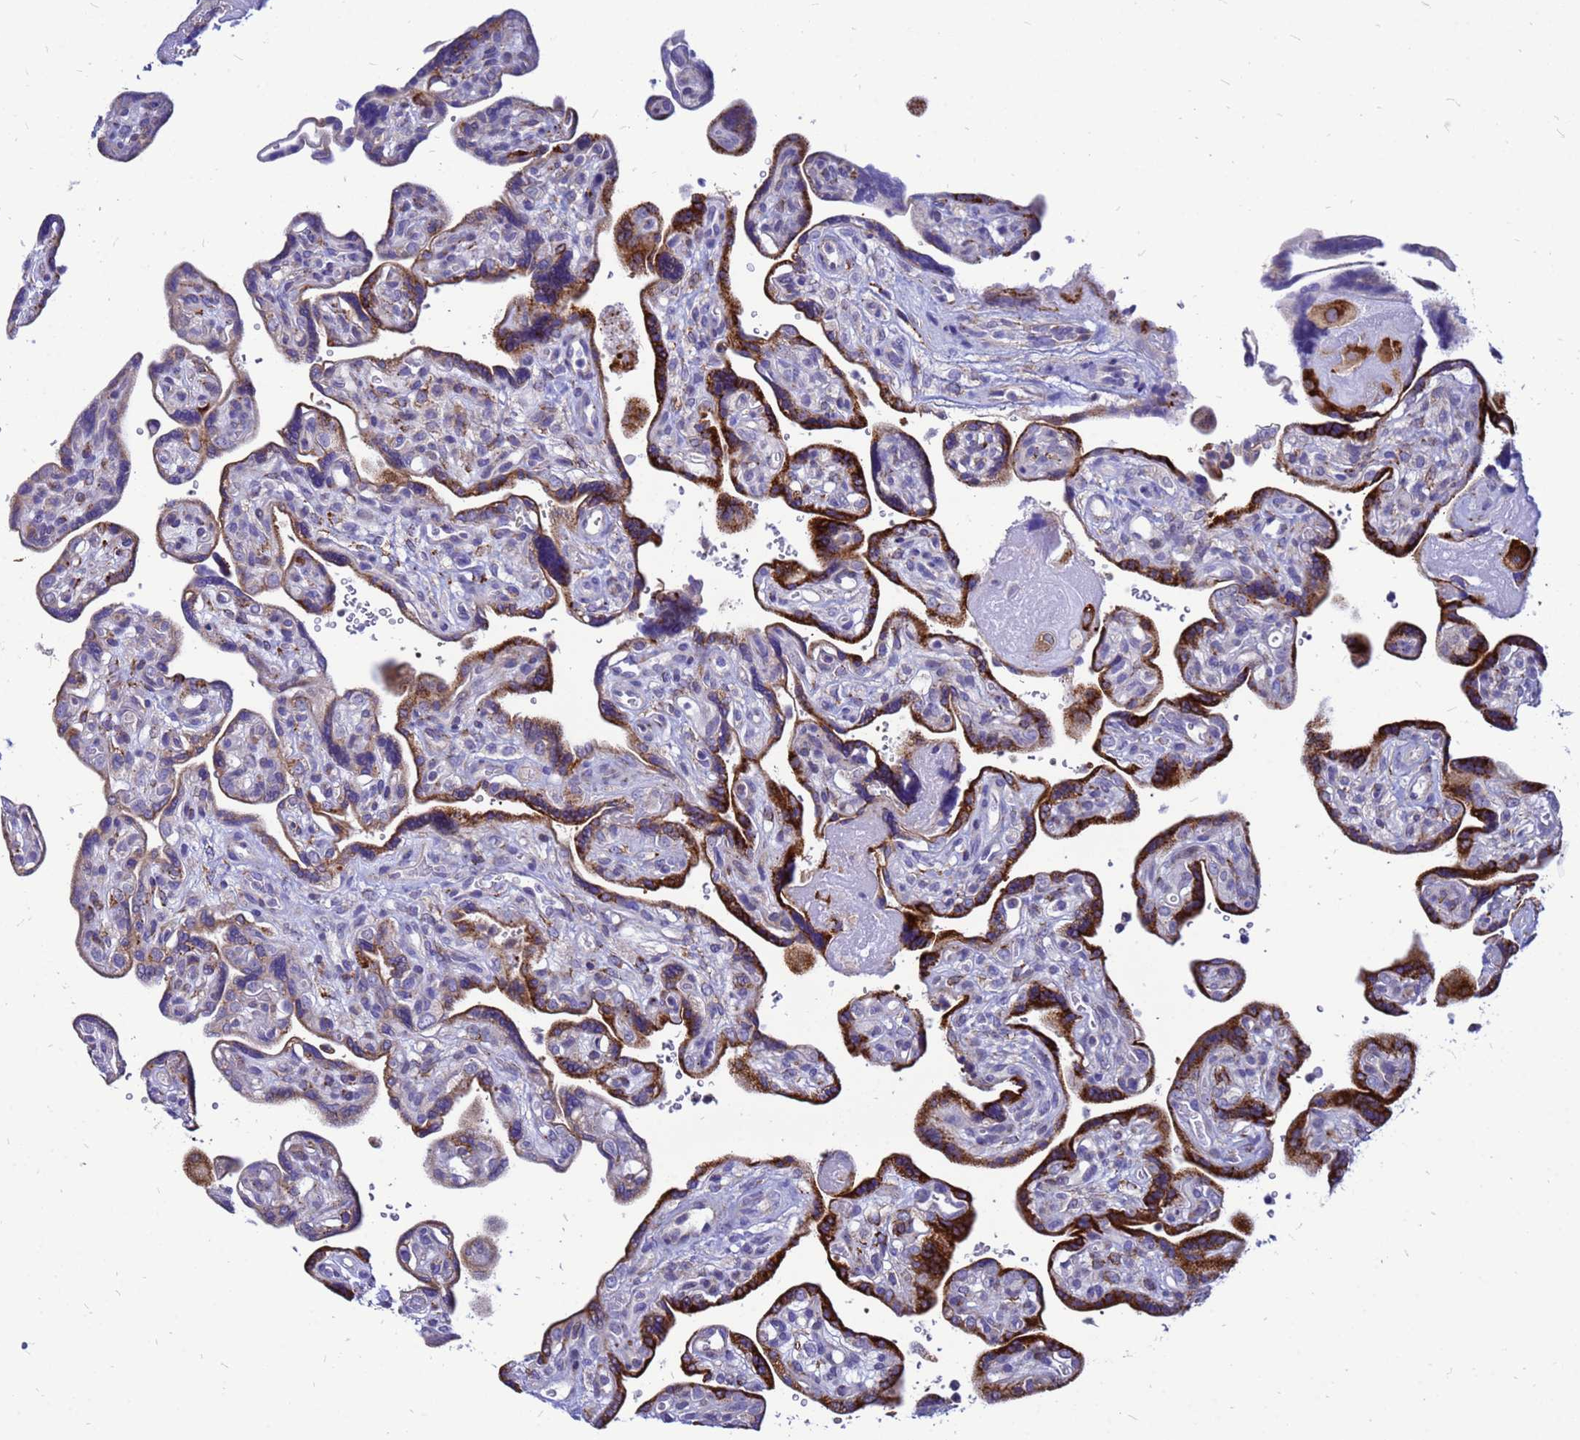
{"staining": {"intensity": "weak", "quantity": "<25%", "location": "cytoplasmic/membranous"}, "tissue": "placenta", "cell_type": "Decidual cells", "image_type": "normal", "snomed": [{"axis": "morphology", "description": "Normal tissue, NOS"}, {"axis": "topography", "description": "Placenta"}], "caption": "This is a histopathology image of IHC staining of unremarkable placenta, which shows no staining in decidual cells.", "gene": "FHIP1A", "patient": {"sex": "female", "age": 39}}